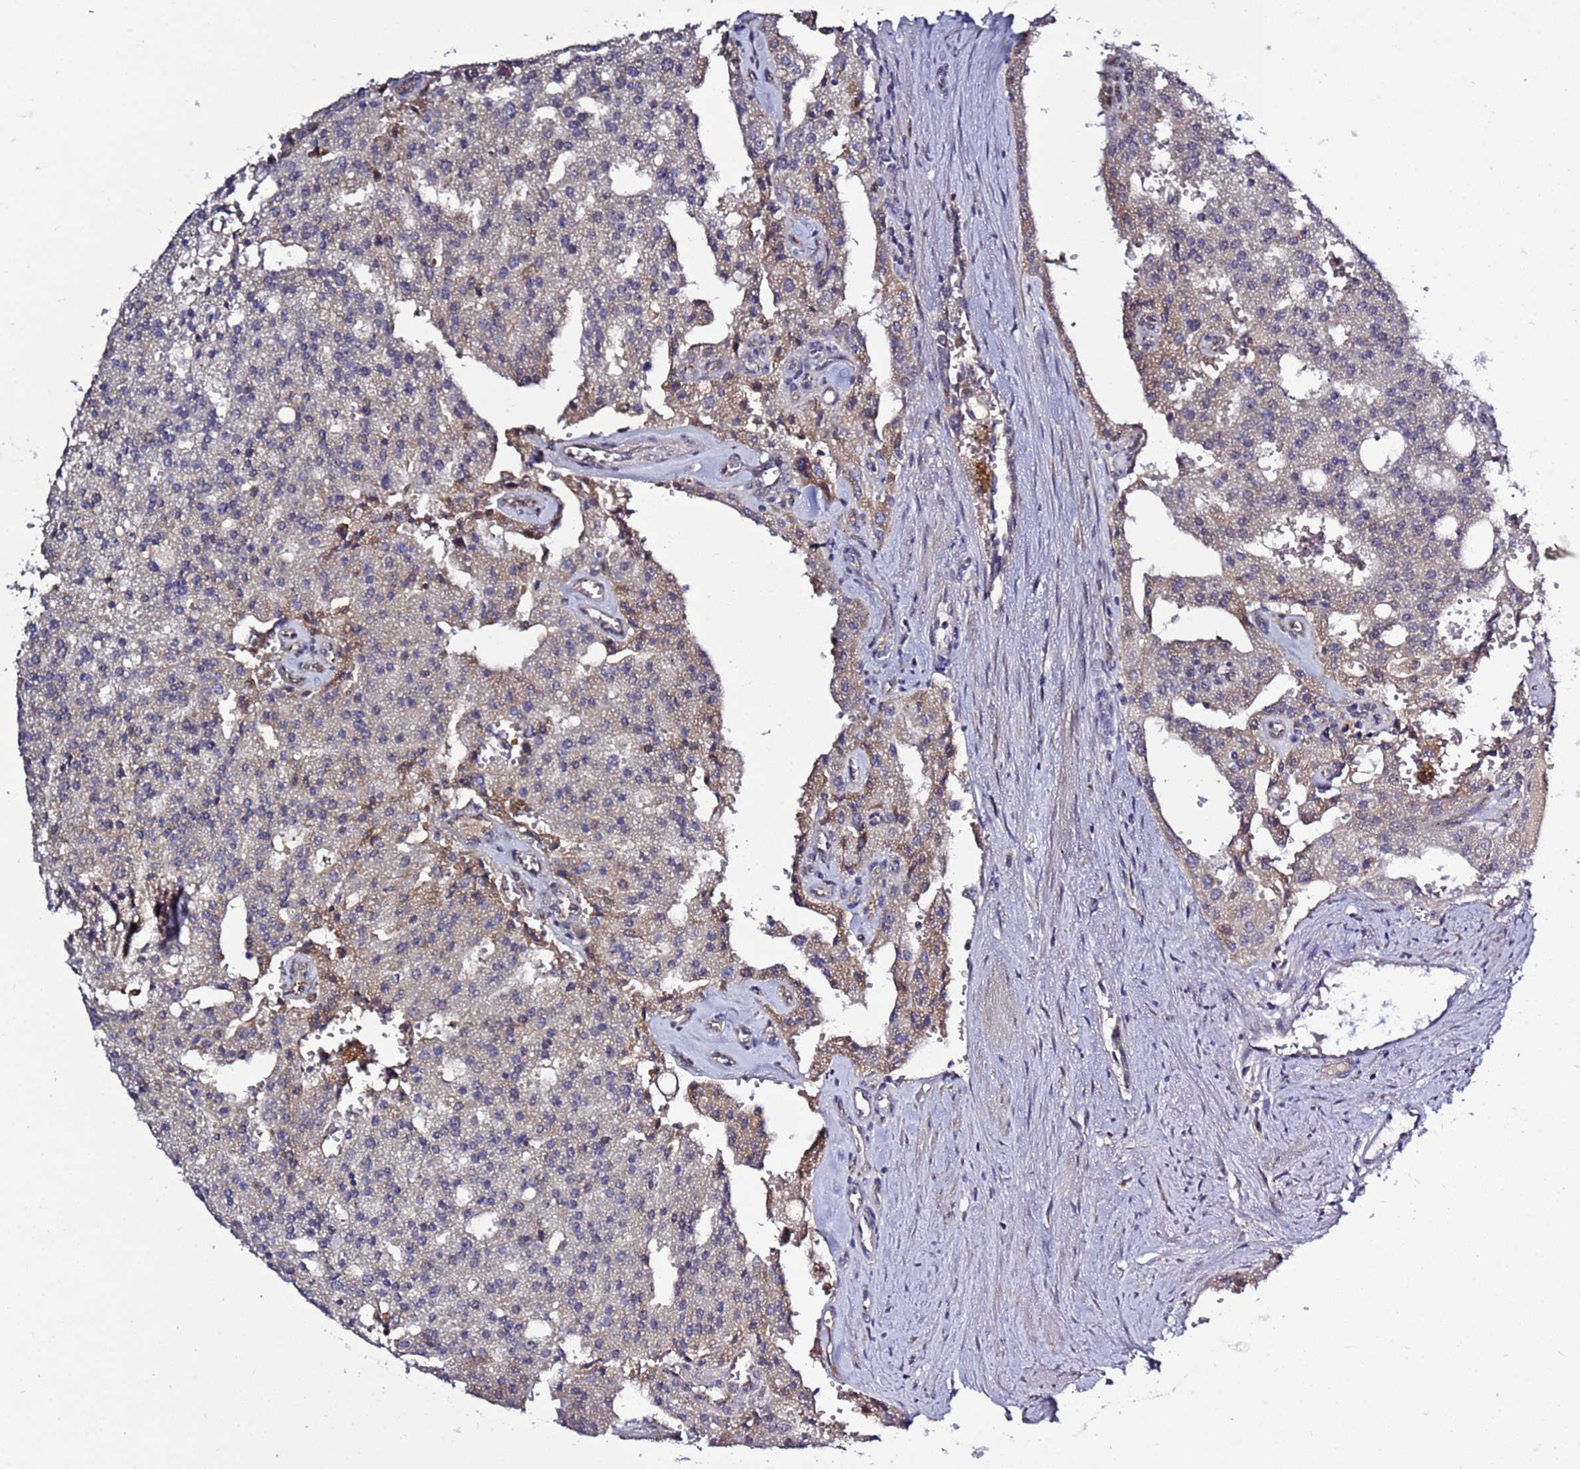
{"staining": {"intensity": "negative", "quantity": "none", "location": "none"}, "tissue": "prostate cancer", "cell_type": "Tumor cells", "image_type": "cancer", "snomed": [{"axis": "morphology", "description": "Adenocarcinoma, High grade"}, {"axis": "topography", "description": "Prostate"}], "caption": "The micrograph displays no significant staining in tumor cells of high-grade adenocarcinoma (prostate).", "gene": "NOL8", "patient": {"sex": "male", "age": 68}}